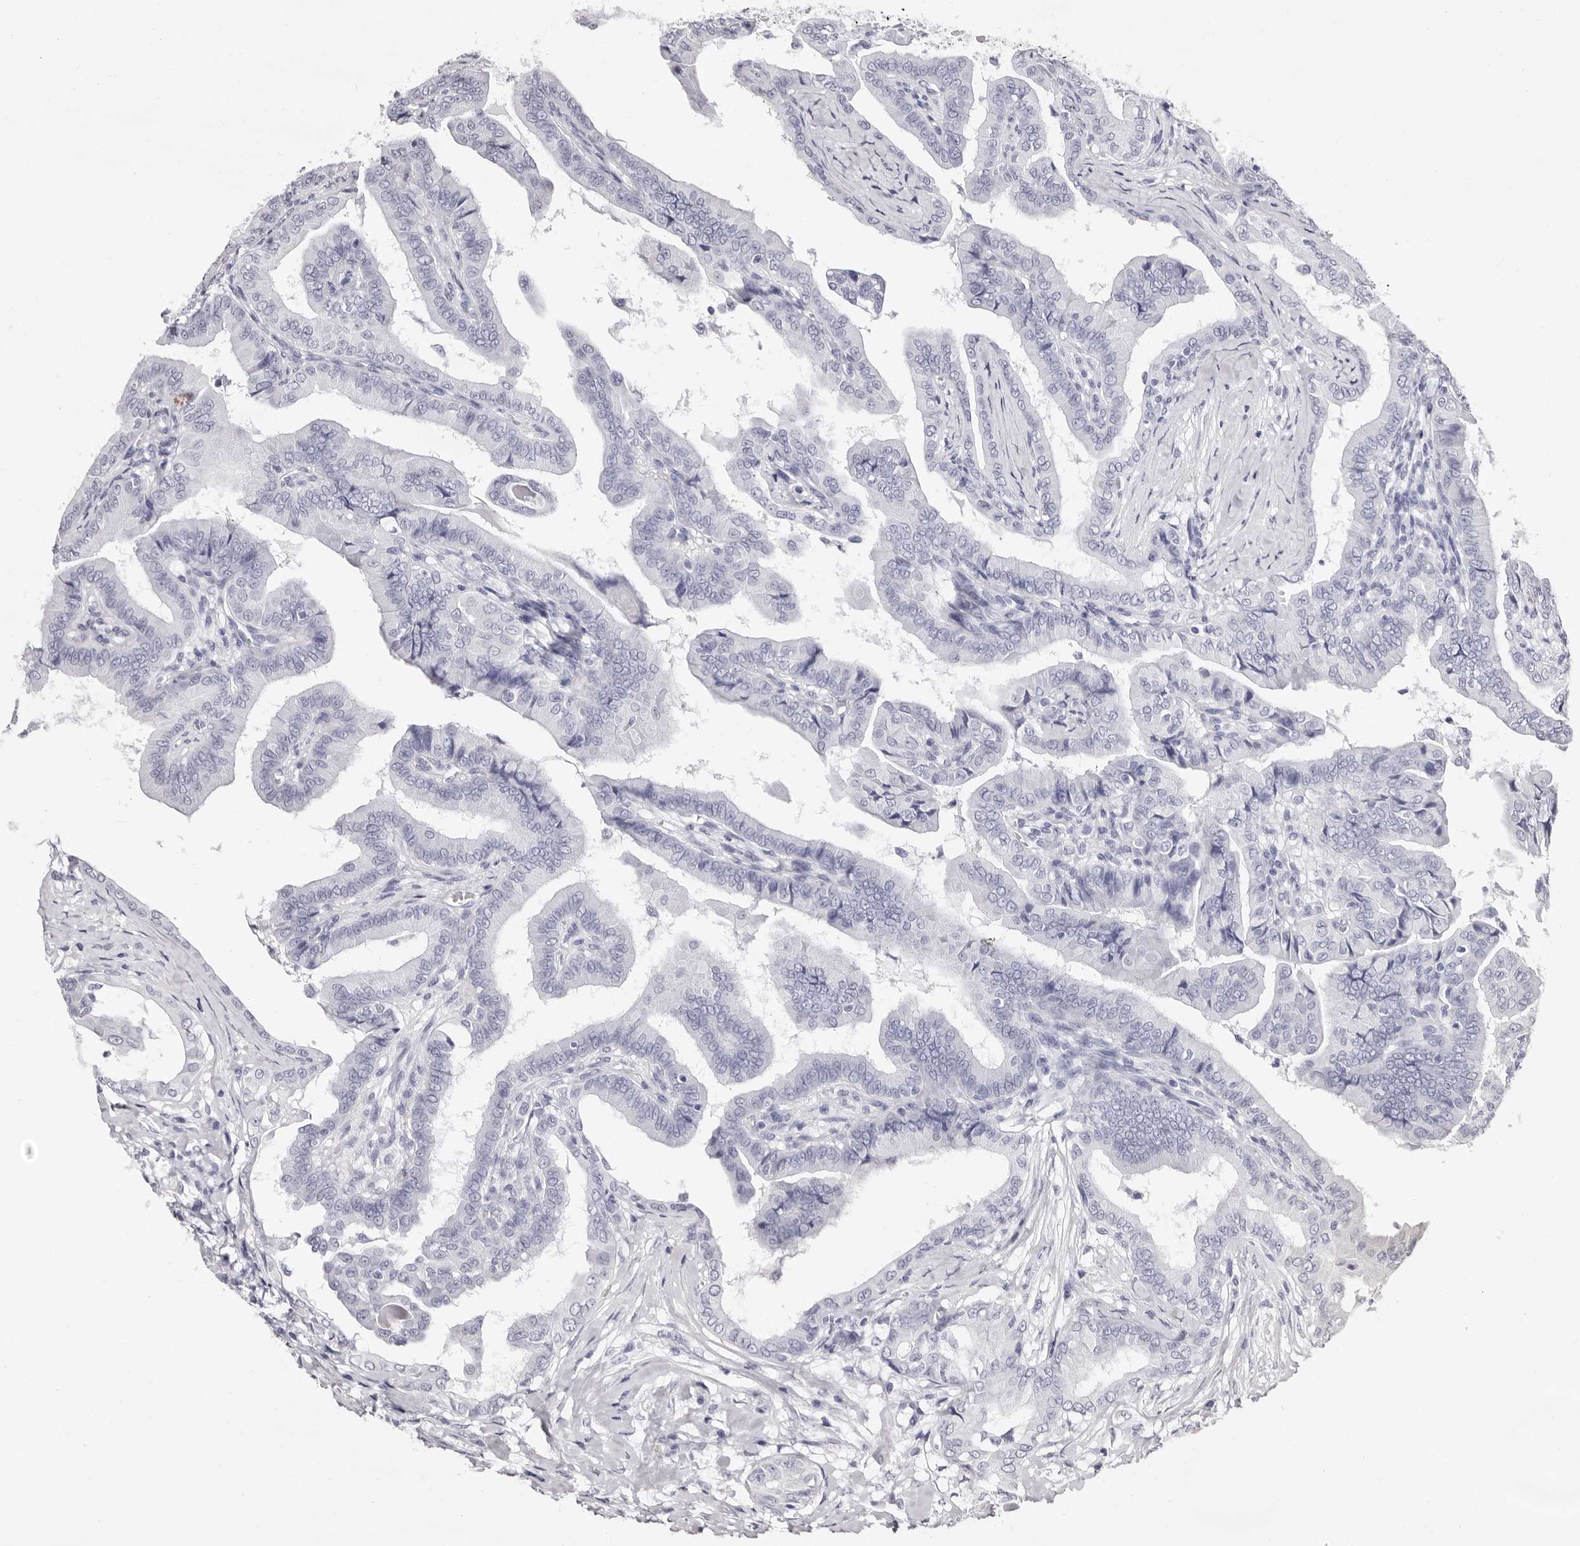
{"staining": {"intensity": "negative", "quantity": "none", "location": "none"}, "tissue": "thyroid cancer", "cell_type": "Tumor cells", "image_type": "cancer", "snomed": [{"axis": "morphology", "description": "Papillary adenocarcinoma, NOS"}, {"axis": "topography", "description": "Thyroid gland"}], "caption": "Tumor cells are negative for brown protein staining in thyroid cancer.", "gene": "ERBB4", "patient": {"sex": "male", "age": 33}}